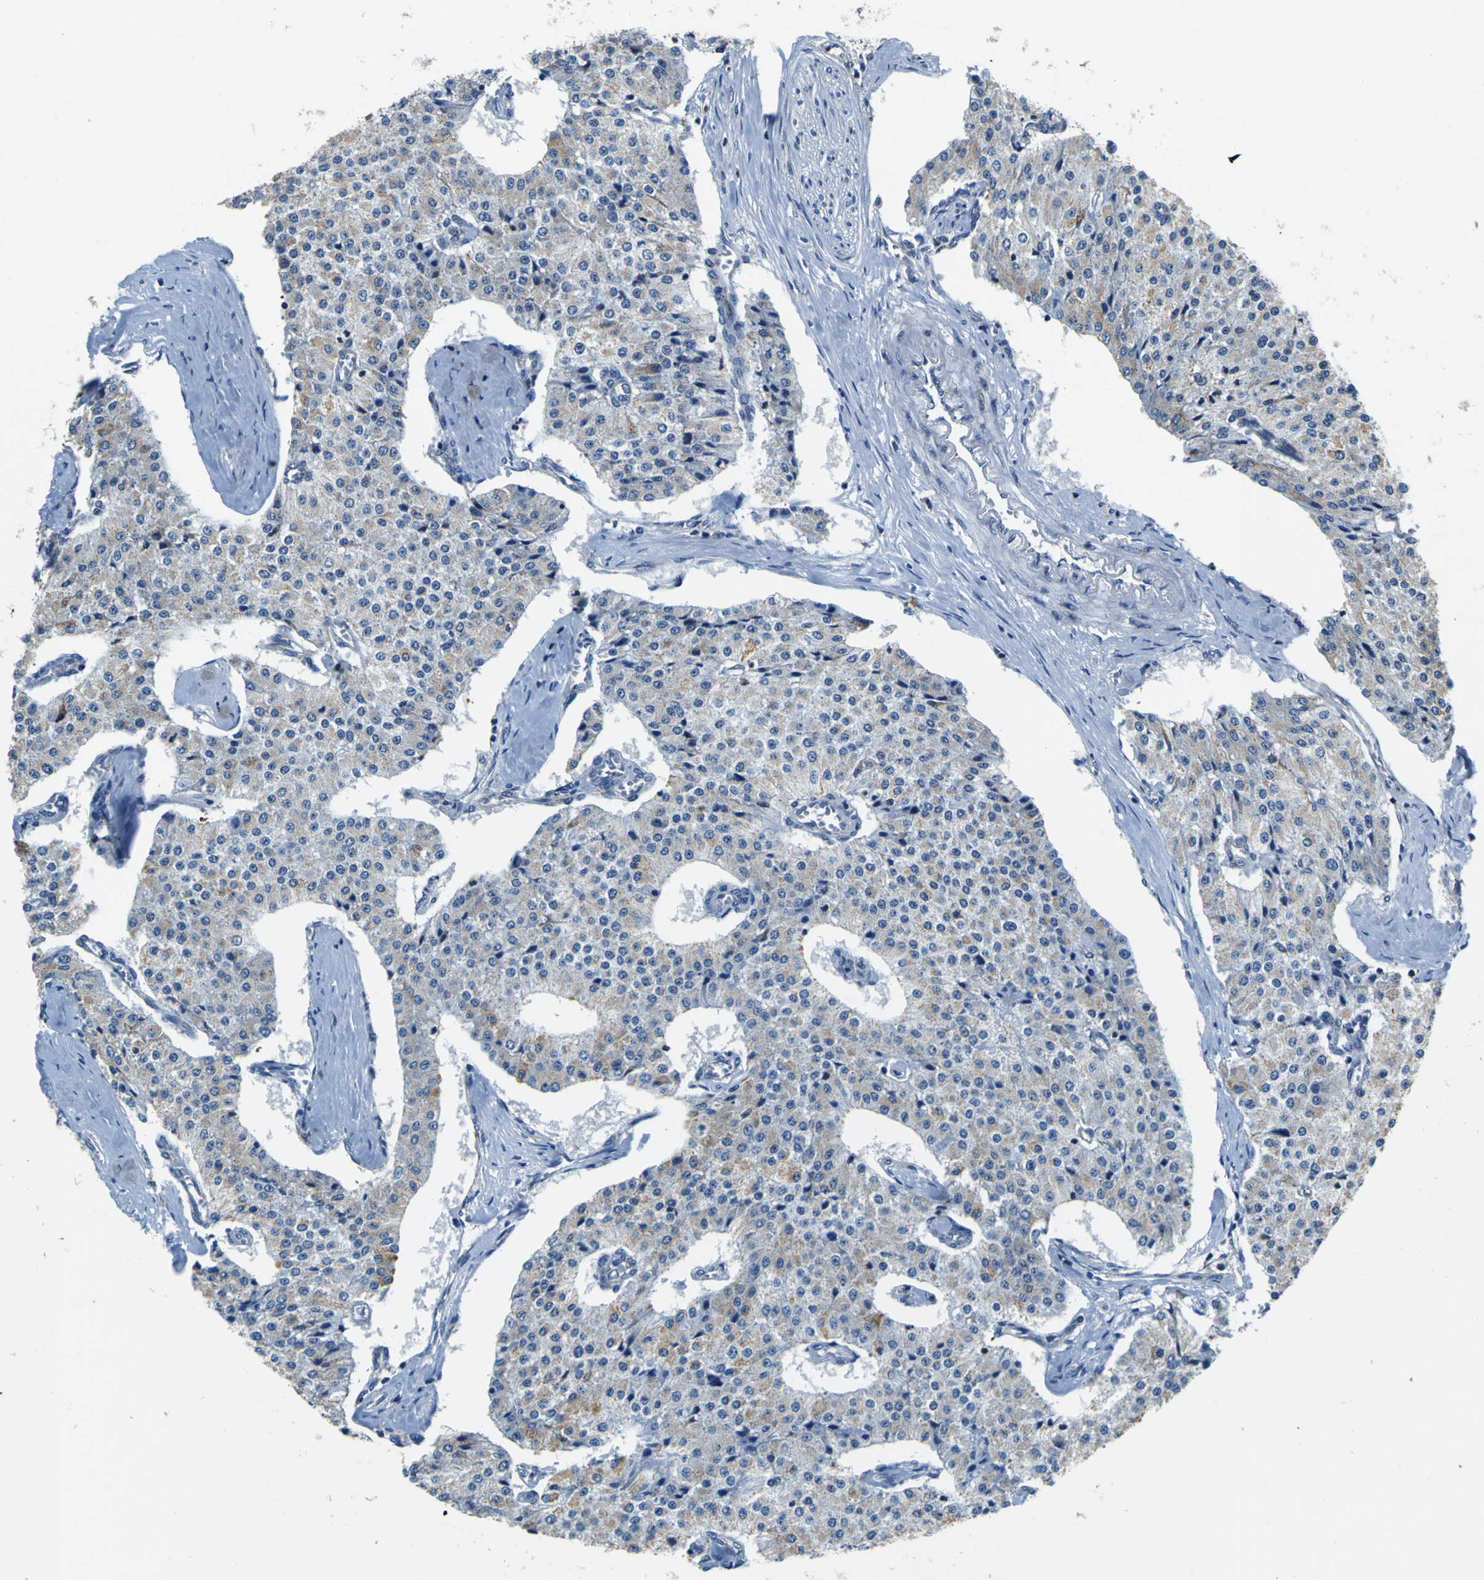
{"staining": {"intensity": "negative", "quantity": "none", "location": "none"}, "tissue": "carcinoid", "cell_type": "Tumor cells", "image_type": "cancer", "snomed": [{"axis": "morphology", "description": "Carcinoid, malignant, NOS"}, {"axis": "topography", "description": "Colon"}], "caption": "The immunohistochemistry micrograph has no significant staining in tumor cells of carcinoid (malignant) tissue.", "gene": "LRP4", "patient": {"sex": "female", "age": 52}}